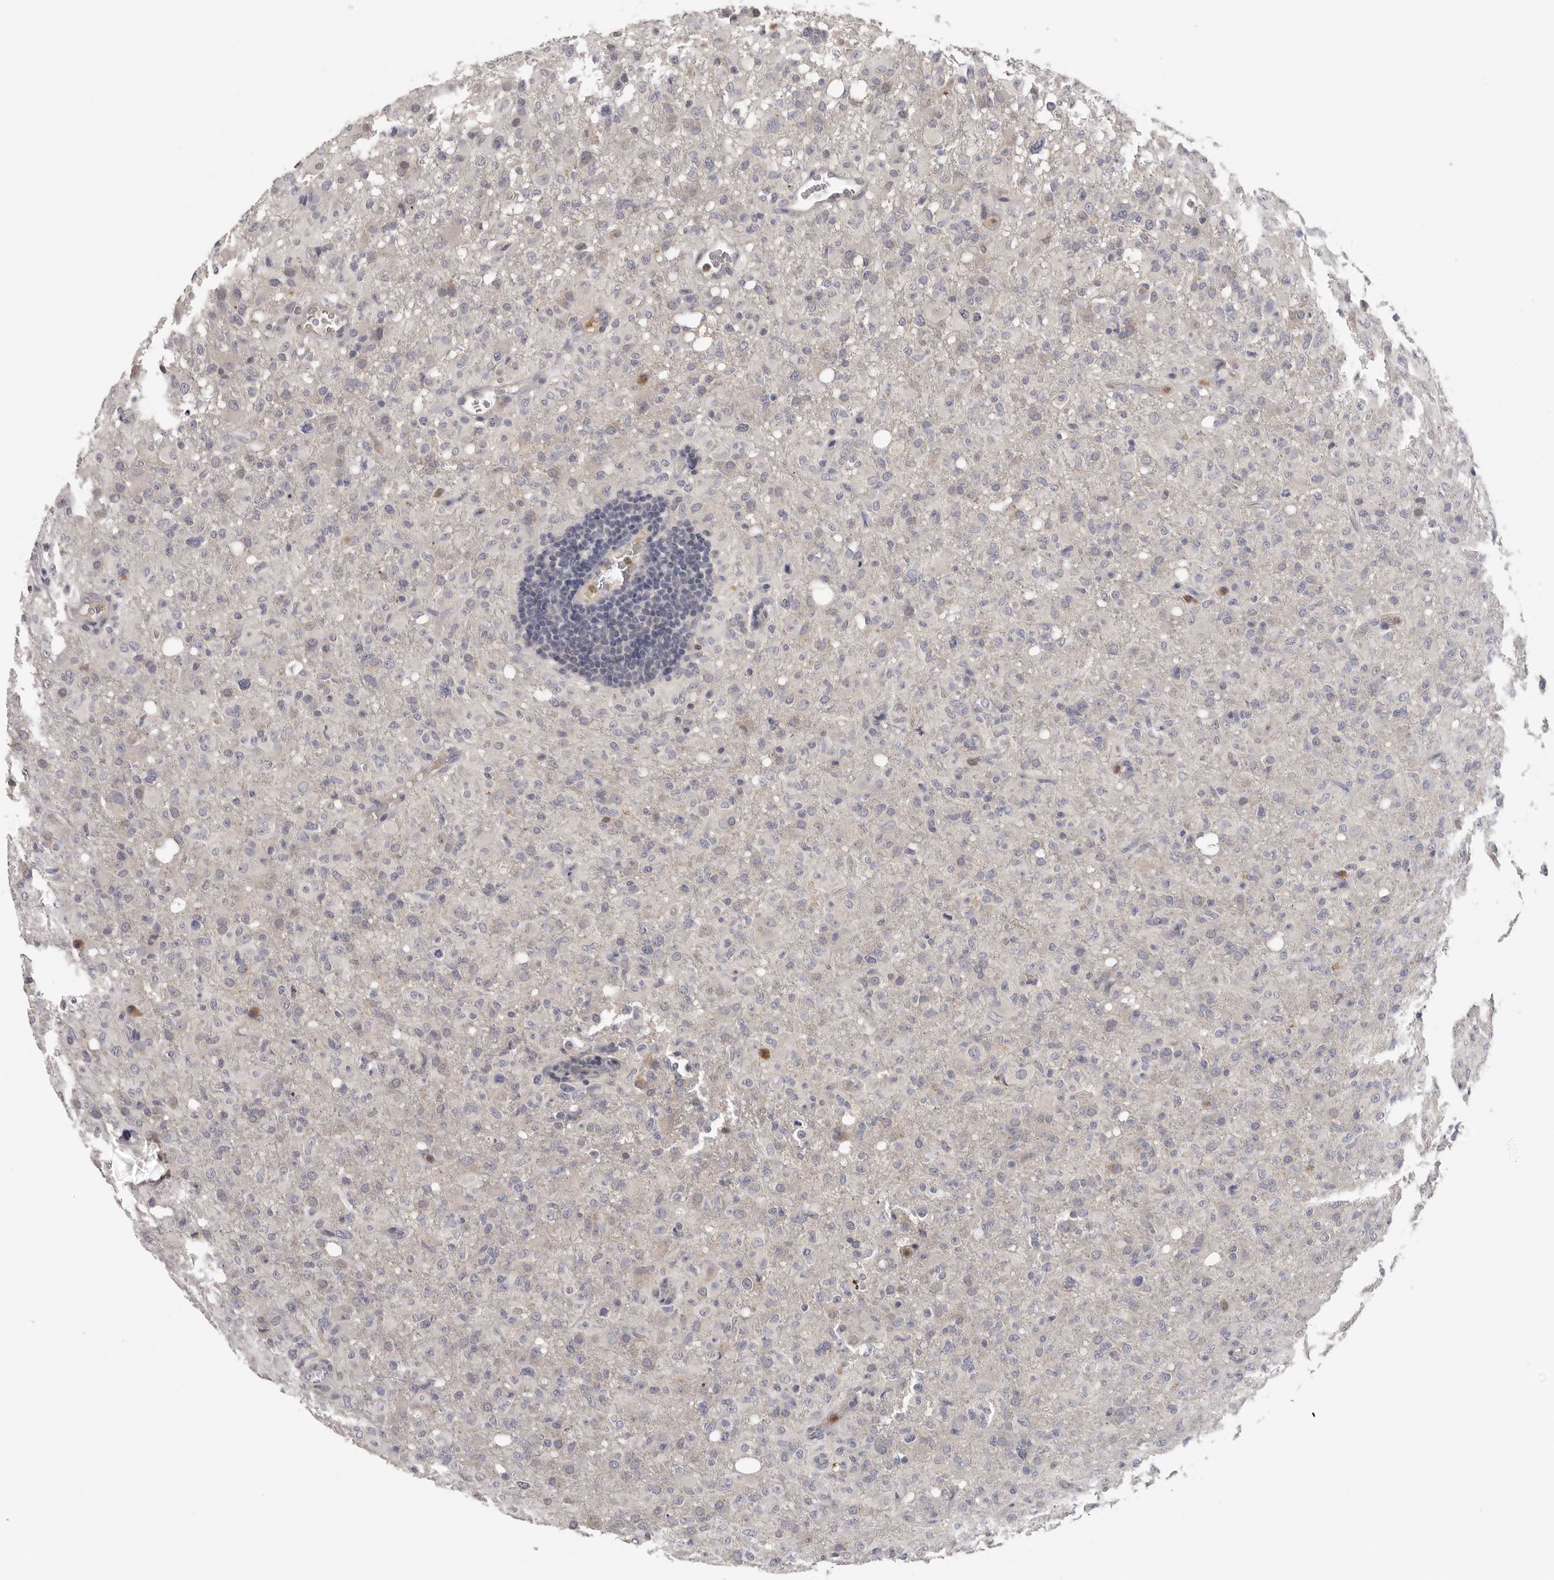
{"staining": {"intensity": "negative", "quantity": "none", "location": "none"}, "tissue": "glioma", "cell_type": "Tumor cells", "image_type": "cancer", "snomed": [{"axis": "morphology", "description": "Glioma, malignant, High grade"}, {"axis": "topography", "description": "Brain"}], "caption": "A micrograph of human malignant glioma (high-grade) is negative for staining in tumor cells.", "gene": "KIF2B", "patient": {"sex": "female", "age": 57}}